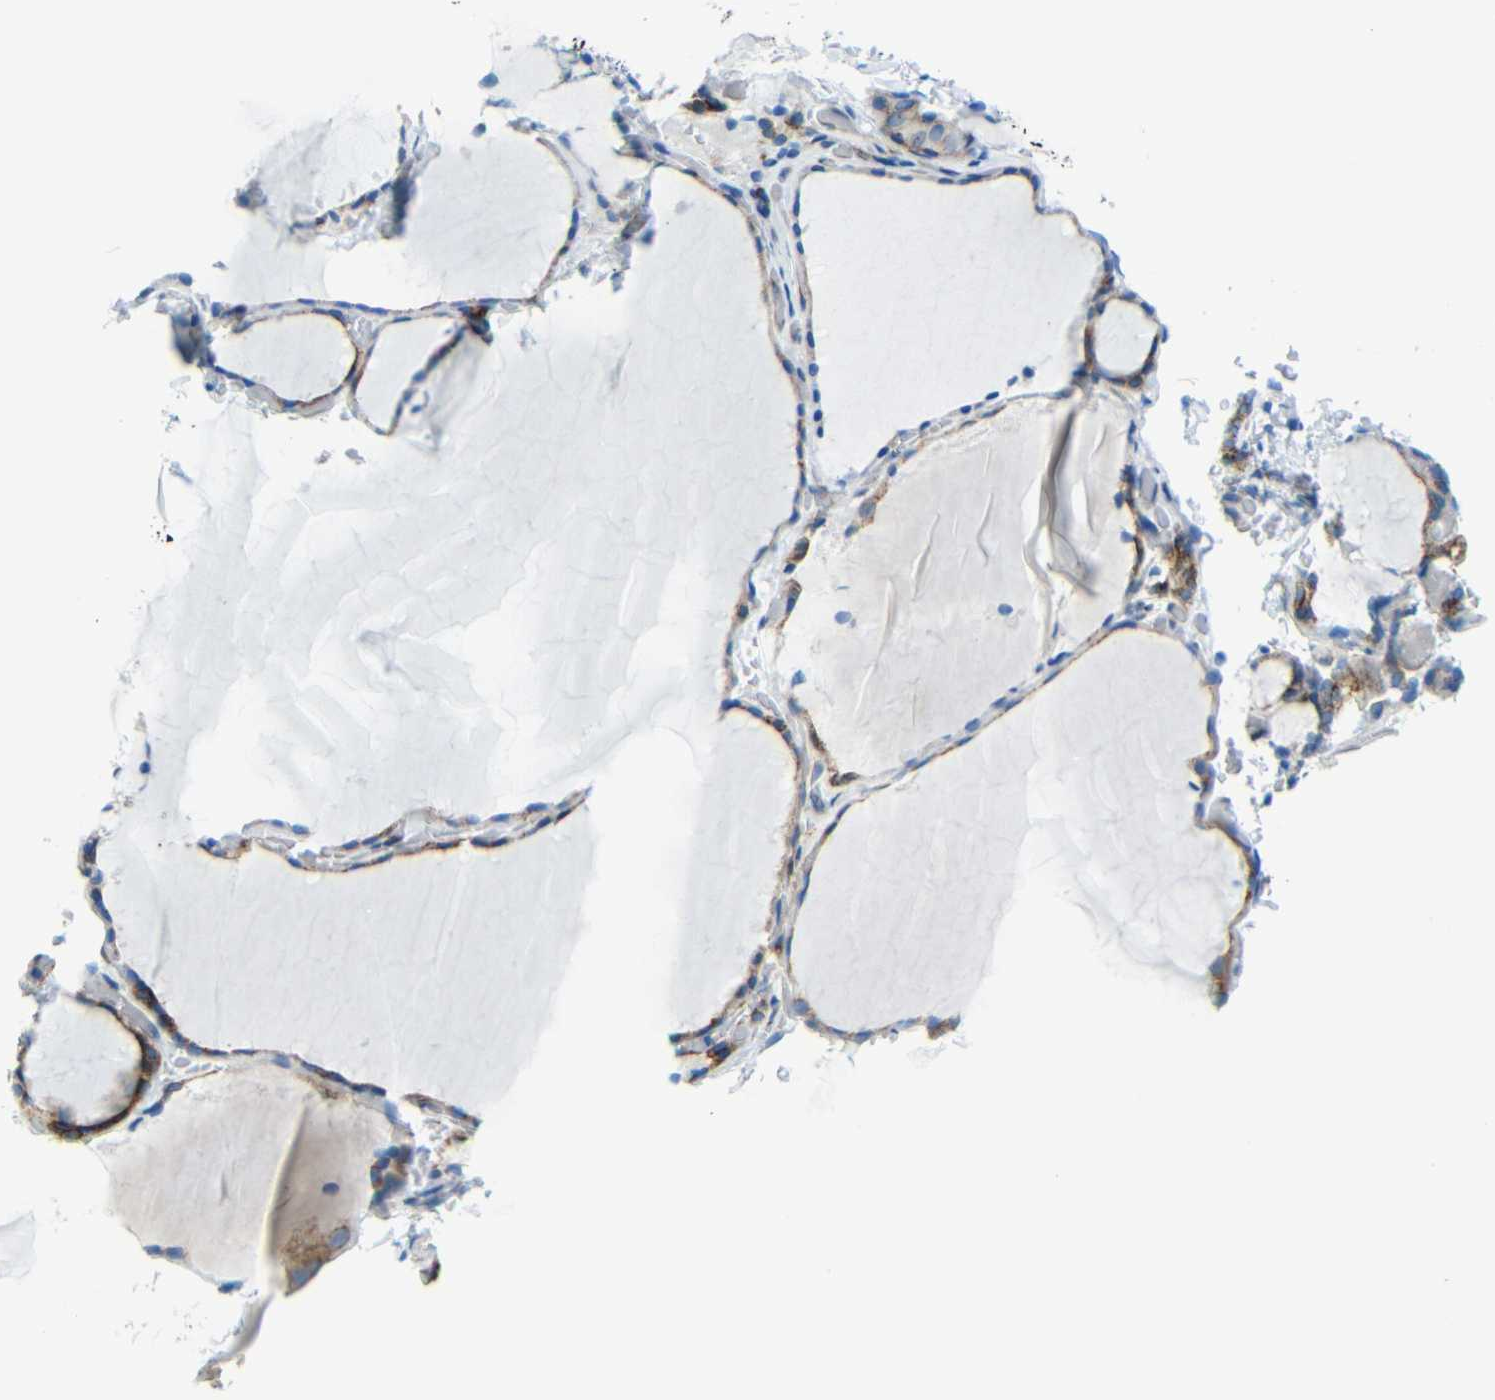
{"staining": {"intensity": "moderate", "quantity": "25%-75%", "location": "cytoplasmic/membranous"}, "tissue": "thyroid gland", "cell_type": "Glandular cells", "image_type": "normal", "snomed": [{"axis": "morphology", "description": "Normal tissue, NOS"}, {"axis": "topography", "description": "Thyroid gland"}], "caption": "Brown immunohistochemical staining in unremarkable human thyroid gland reveals moderate cytoplasmic/membranous positivity in about 25%-75% of glandular cells.", "gene": "TUBB4B", "patient": {"sex": "female", "age": 22}}